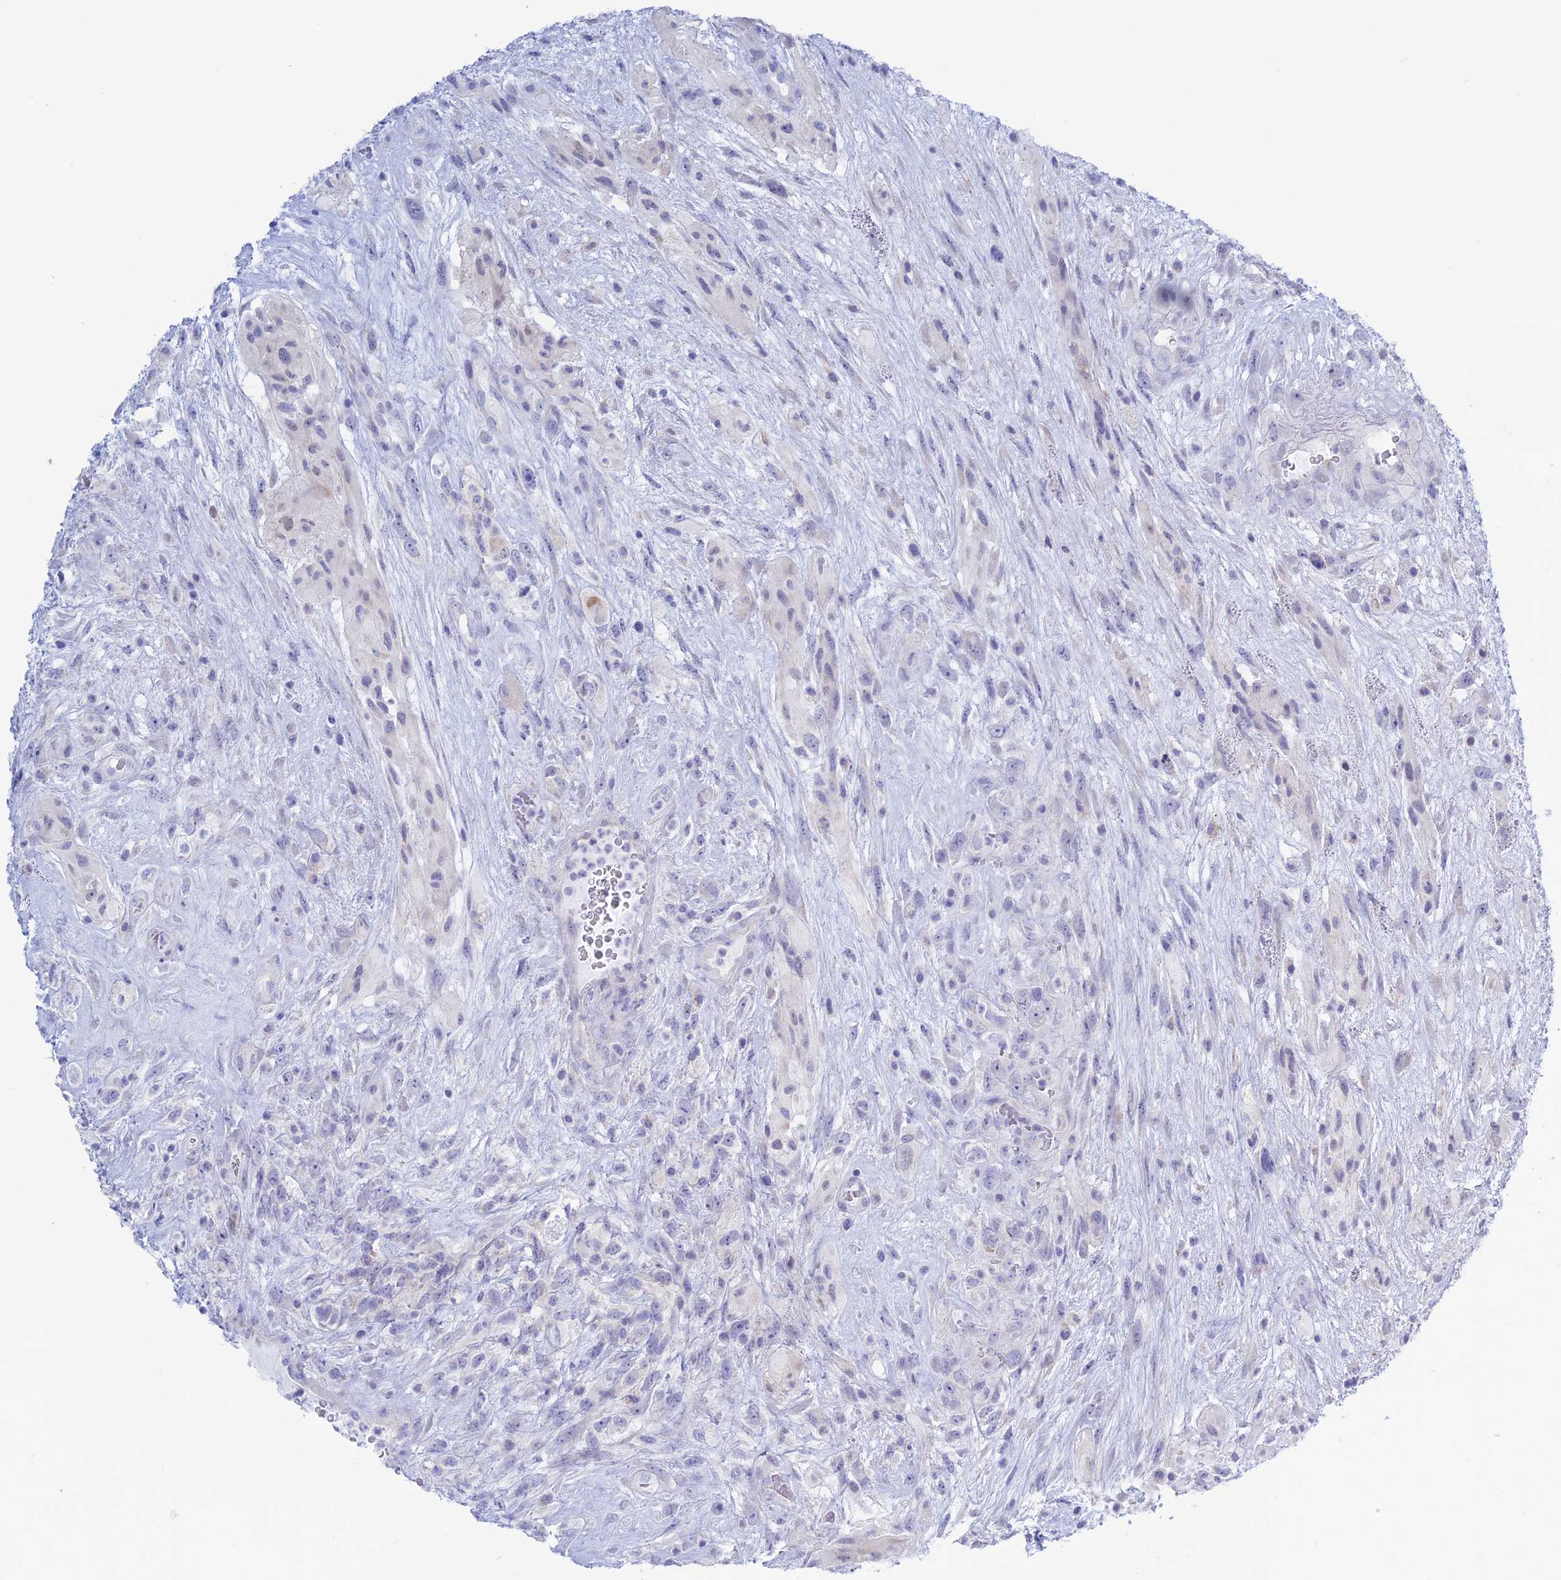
{"staining": {"intensity": "negative", "quantity": "none", "location": "none"}, "tissue": "glioma", "cell_type": "Tumor cells", "image_type": "cancer", "snomed": [{"axis": "morphology", "description": "Glioma, malignant, High grade"}, {"axis": "topography", "description": "Brain"}], "caption": "This is an immunohistochemistry (IHC) histopathology image of glioma. There is no staining in tumor cells.", "gene": "LHFPL2", "patient": {"sex": "male", "age": 61}}